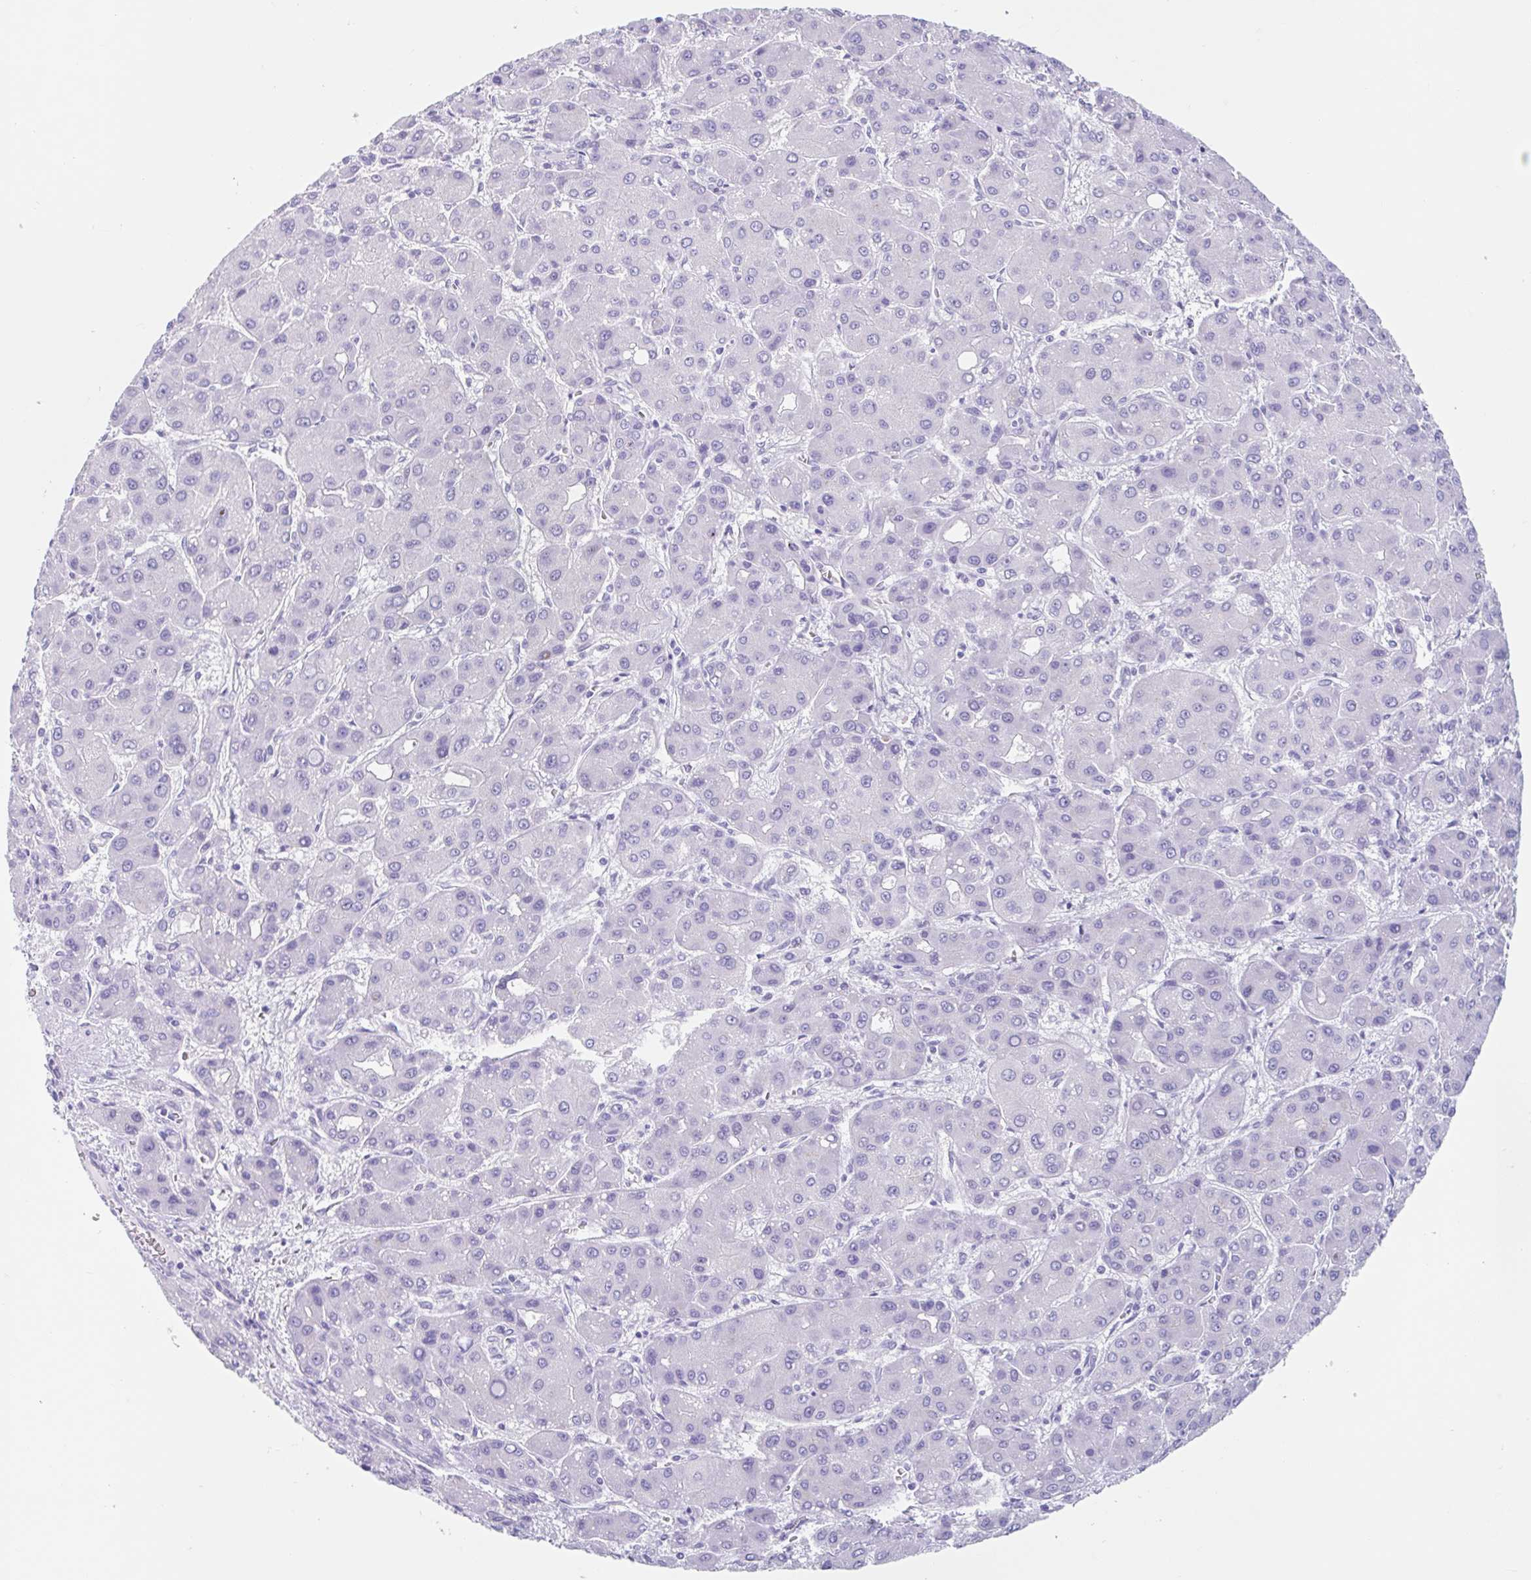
{"staining": {"intensity": "negative", "quantity": "none", "location": "none"}, "tissue": "liver cancer", "cell_type": "Tumor cells", "image_type": "cancer", "snomed": [{"axis": "morphology", "description": "Carcinoma, Hepatocellular, NOS"}, {"axis": "topography", "description": "Liver"}], "caption": "This is a micrograph of immunohistochemistry (IHC) staining of liver cancer, which shows no expression in tumor cells.", "gene": "CPTP", "patient": {"sex": "male", "age": 55}}